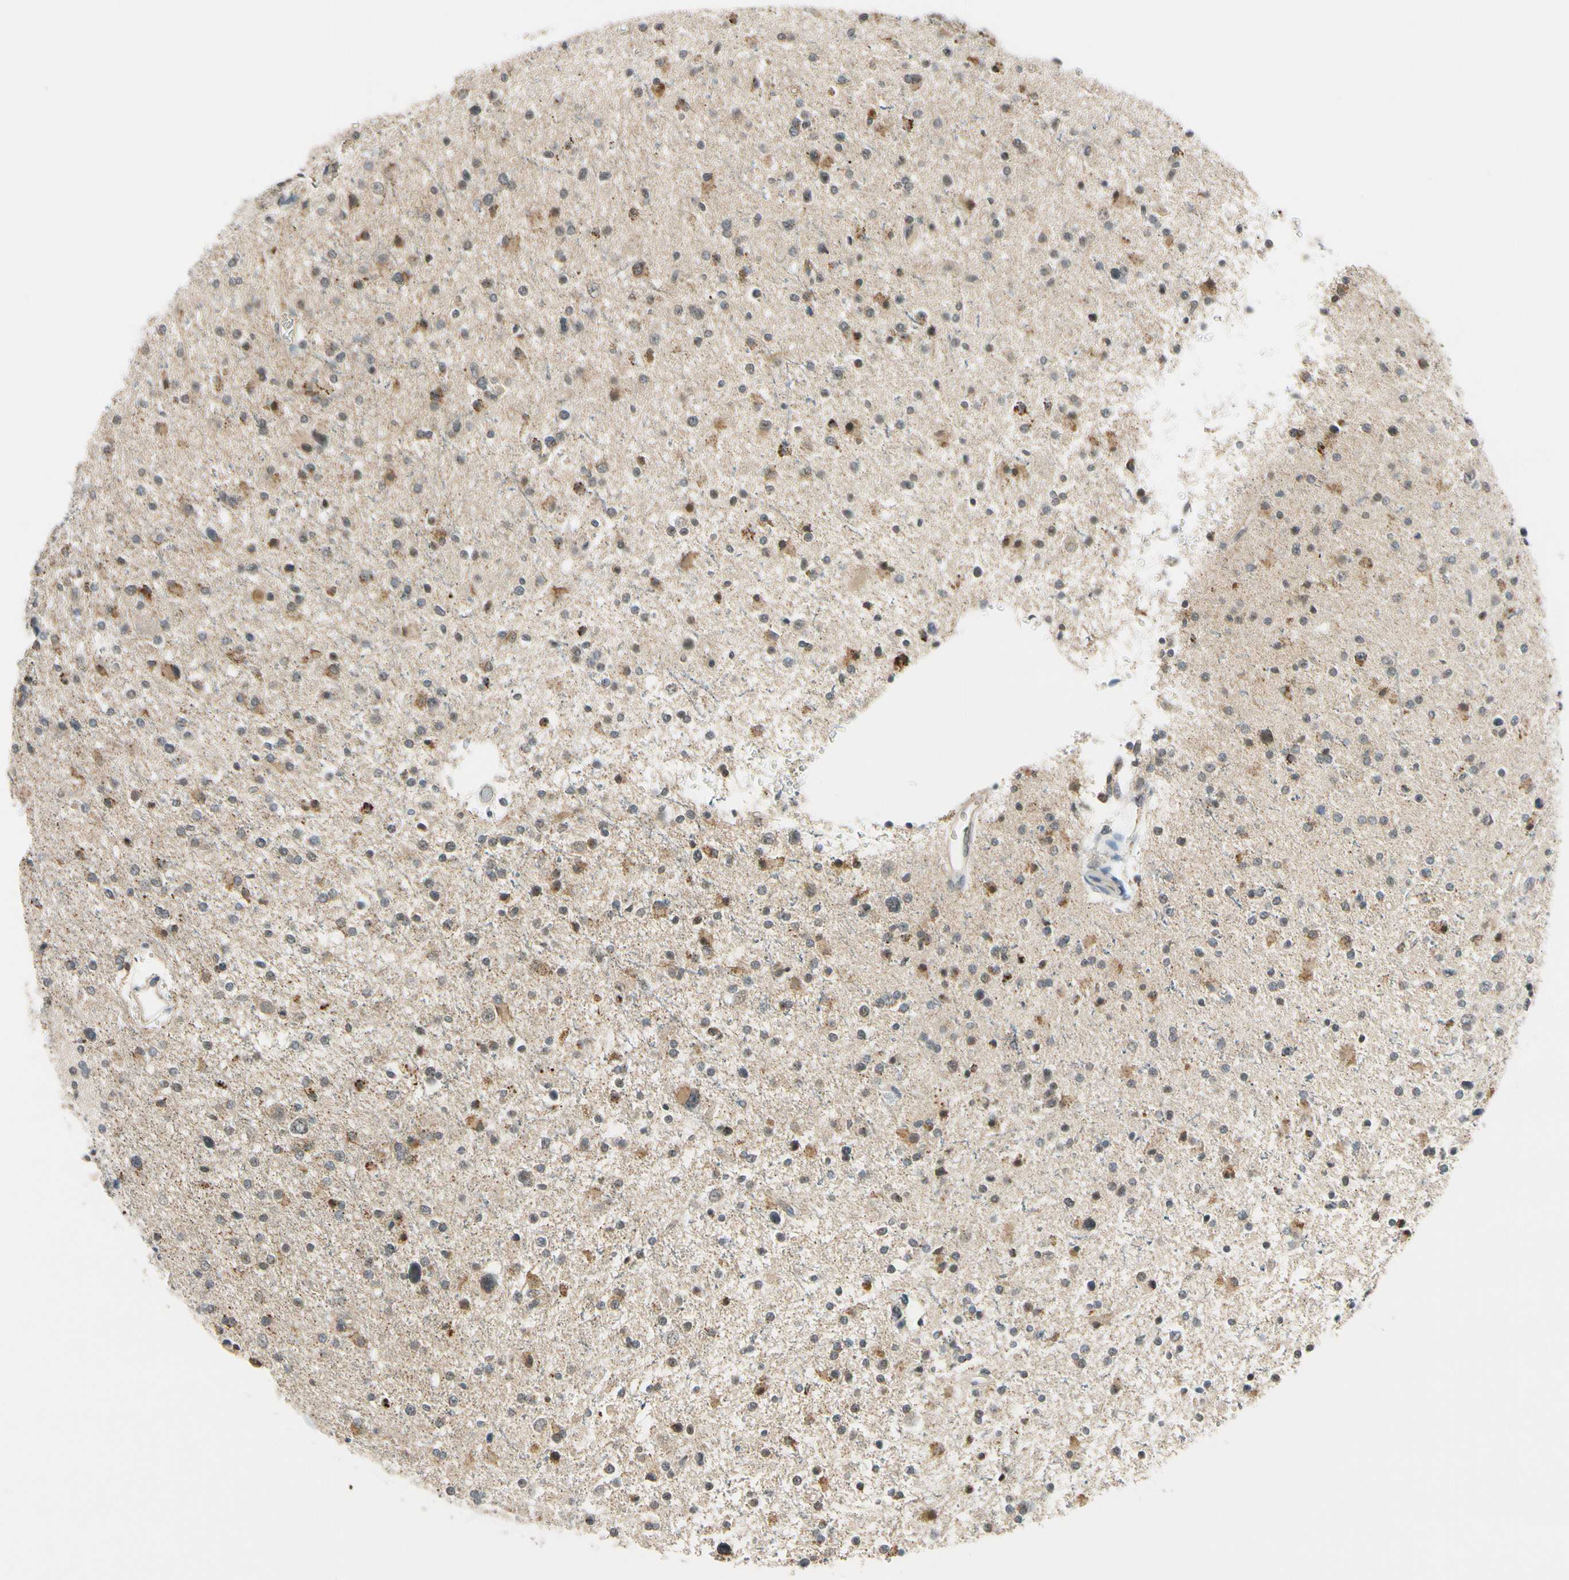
{"staining": {"intensity": "moderate", "quantity": "<25%", "location": "cytoplasmic/membranous"}, "tissue": "glioma", "cell_type": "Tumor cells", "image_type": "cancer", "snomed": [{"axis": "morphology", "description": "Glioma, malignant, High grade"}, {"axis": "topography", "description": "Brain"}], "caption": "Tumor cells show moderate cytoplasmic/membranous expression in approximately <25% of cells in glioma. (DAB = brown stain, brightfield microscopy at high magnification).", "gene": "TAF12", "patient": {"sex": "male", "age": 33}}